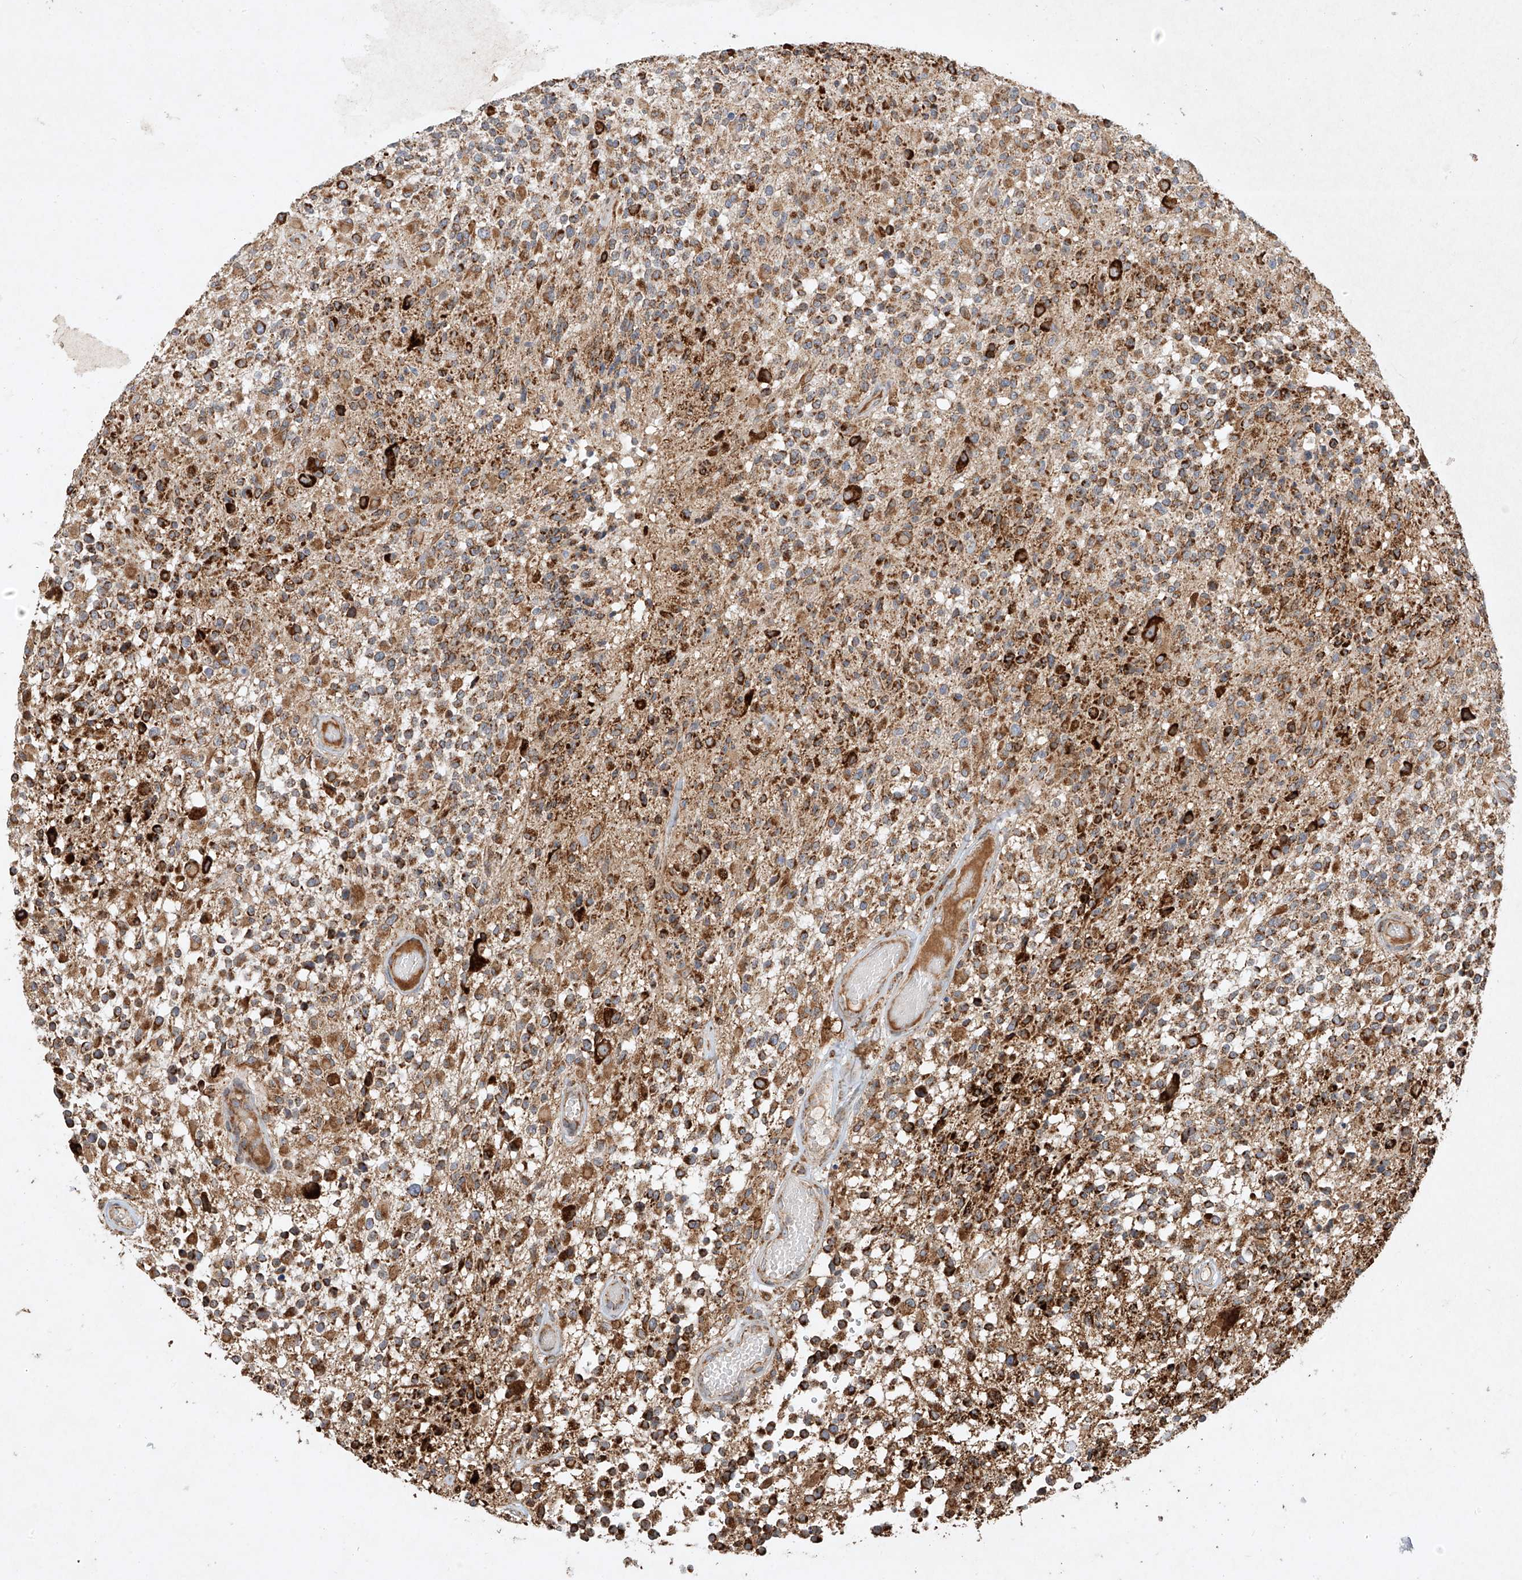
{"staining": {"intensity": "strong", "quantity": ">75%", "location": "cytoplasmic/membranous"}, "tissue": "glioma", "cell_type": "Tumor cells", "image_type": "cancer", "snomed": [{"axis": "morphology", "description": "Glioma, malignant, High grade"}, {"axis": "morphology", "description": "Glioblastoma, NOS"}, {"axis": "topography", "description": "Brain"}], "caption": "A brown stain shows strong cytoplasmic/membranous staining of a protein in glioma tumor cells. (DAB IHC with brightfield microscopy, high magnification).", "gene": "SEMA3B", "patient": {"sex": "male", "age": 60}}